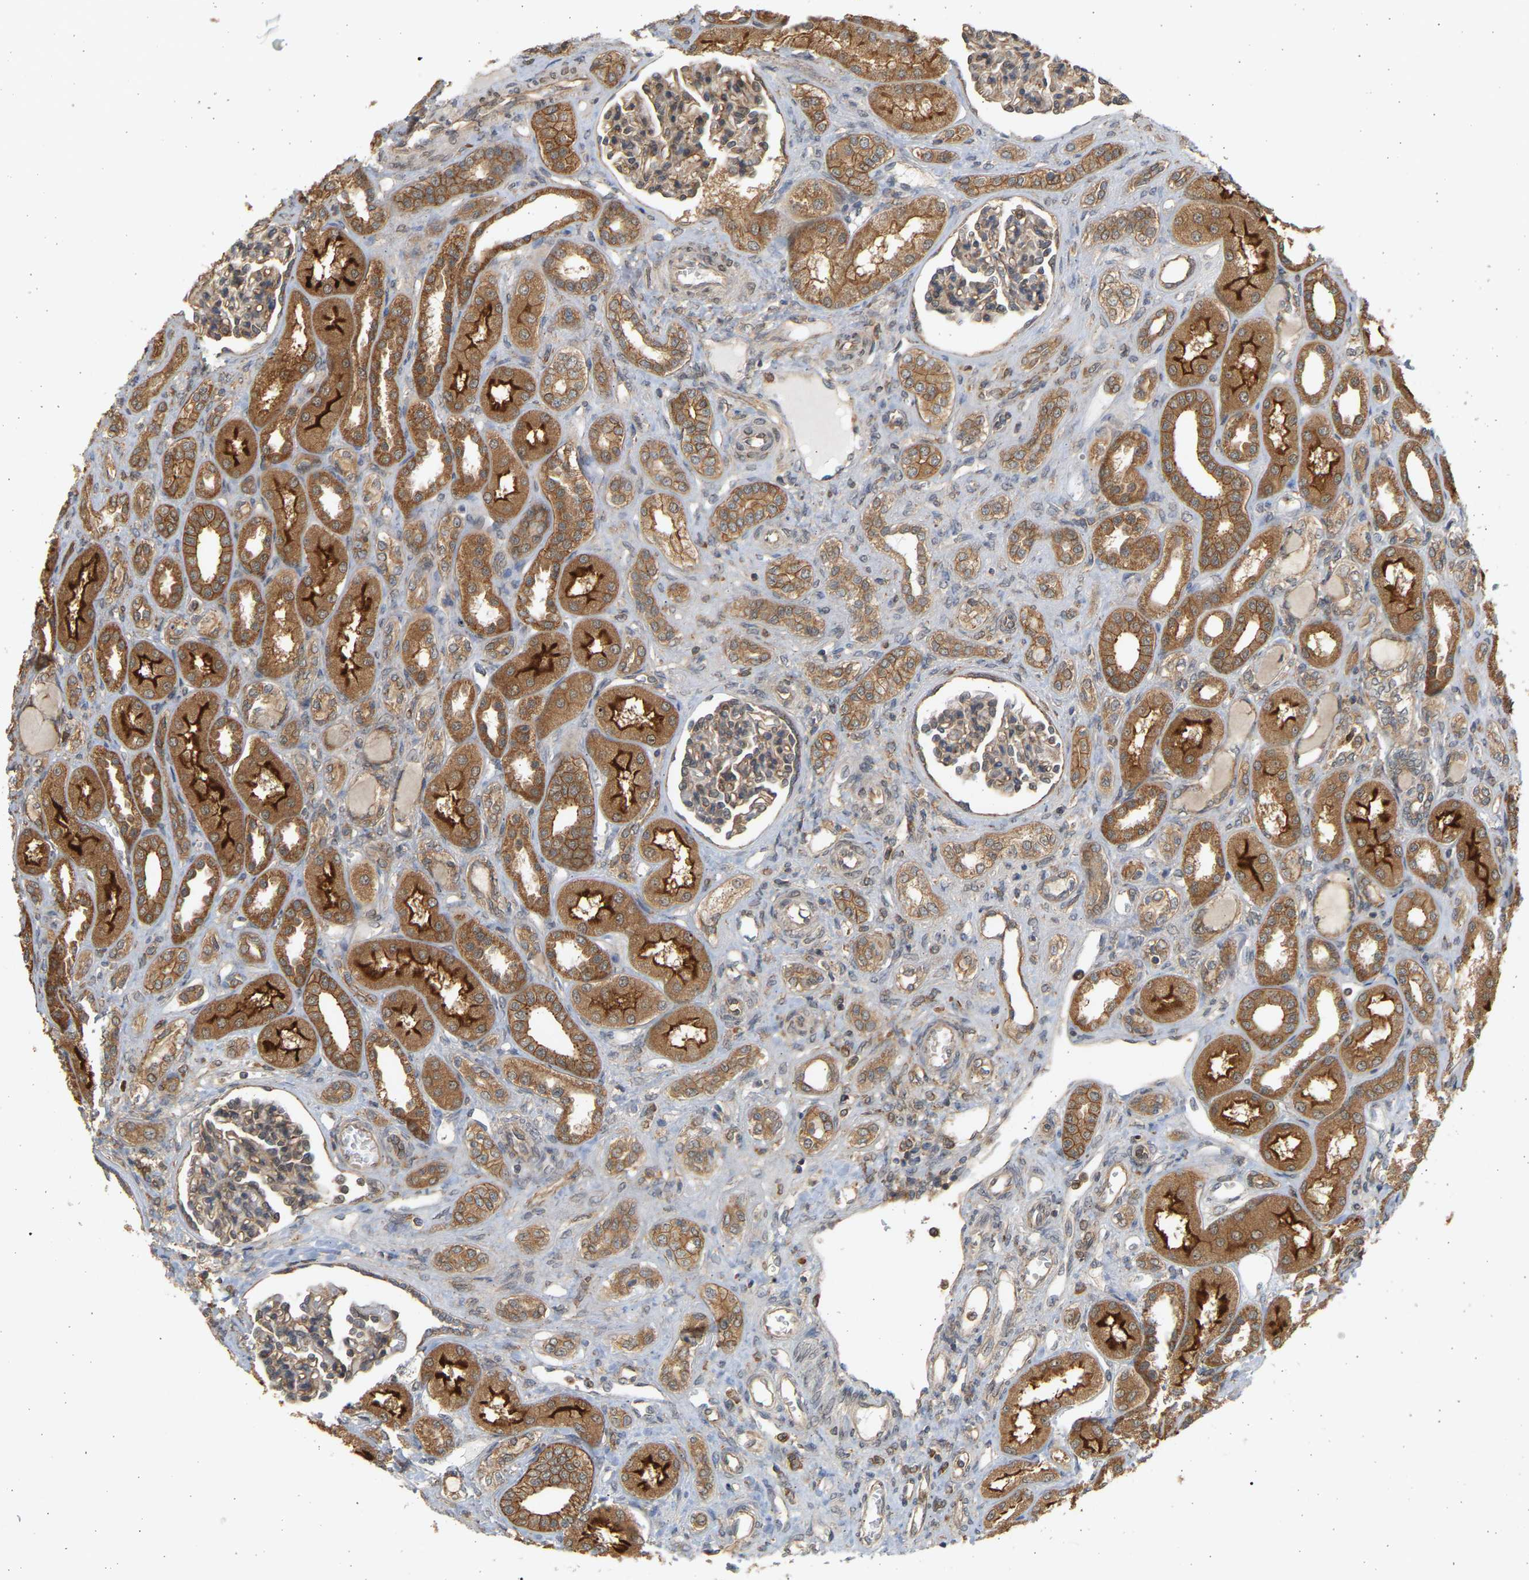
{"staining": {"intensity": "weak", "quantity": ">75%", "location": "cytoplasmic/membranous"}, "tissue": "kidney", "cell_type": "Cells in glomeruli", "image_type": "normal", "snomed": [{"axis": "morphology", "description": "Normal tissue, NOS"}, {"axis": "topography", "description": "Kidney"}], "caption": "A high-resolution image shows IHC staining of unremarkable kidney, which exhibits weak cytoplasmic/membranous expression in approximately >75% of cells in glomeruli. Ihc stains the protein of interest in brown and the nuclei are stained blue.", "gene": "B4GALT6", "patient": {"sex": "male", "age": 7}}